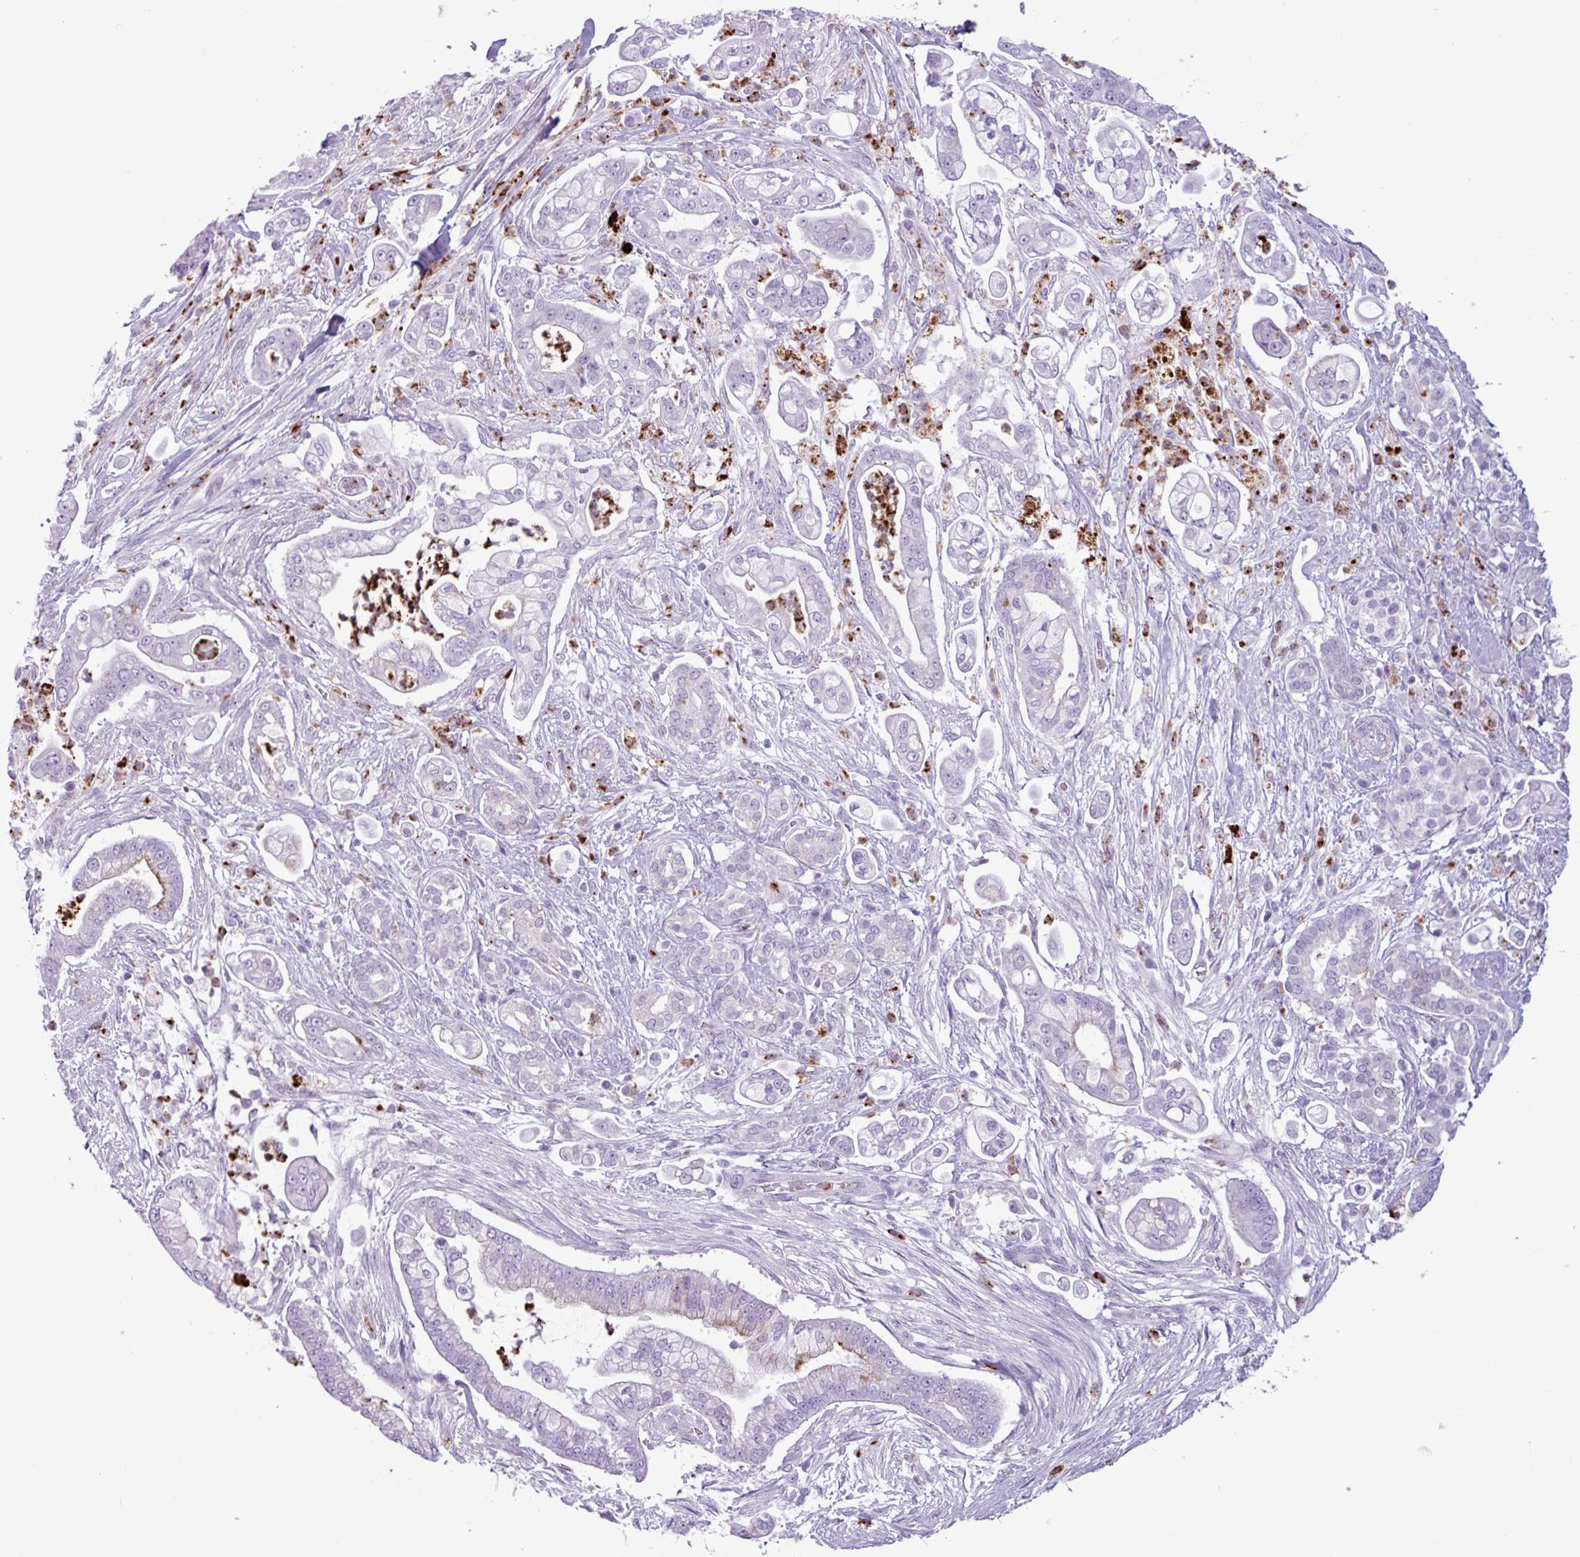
{"staining": {"intensity": "negative", "quantity": "none", "location": "none"}, "tissue": "pancreatic cancer", "cell_type": "Tumor cells", "image_type": "cancer", "snomed": [{"axis": "morphology", "description": "Adenocarcinoma, NOS"}, {"axis": "topography", "description": "Pancreas"}], "caption": "High magnification brightfield microscopy of adenocarcinoma (pancreatic) stained with DAB (3,3'-diaminobenzidine) (brown) and counterstained with hematoxylin (blue): tumor cells show no significant expression.", "gene": "TMEM178A", "patient": {"sex": "female", "age": 69}}